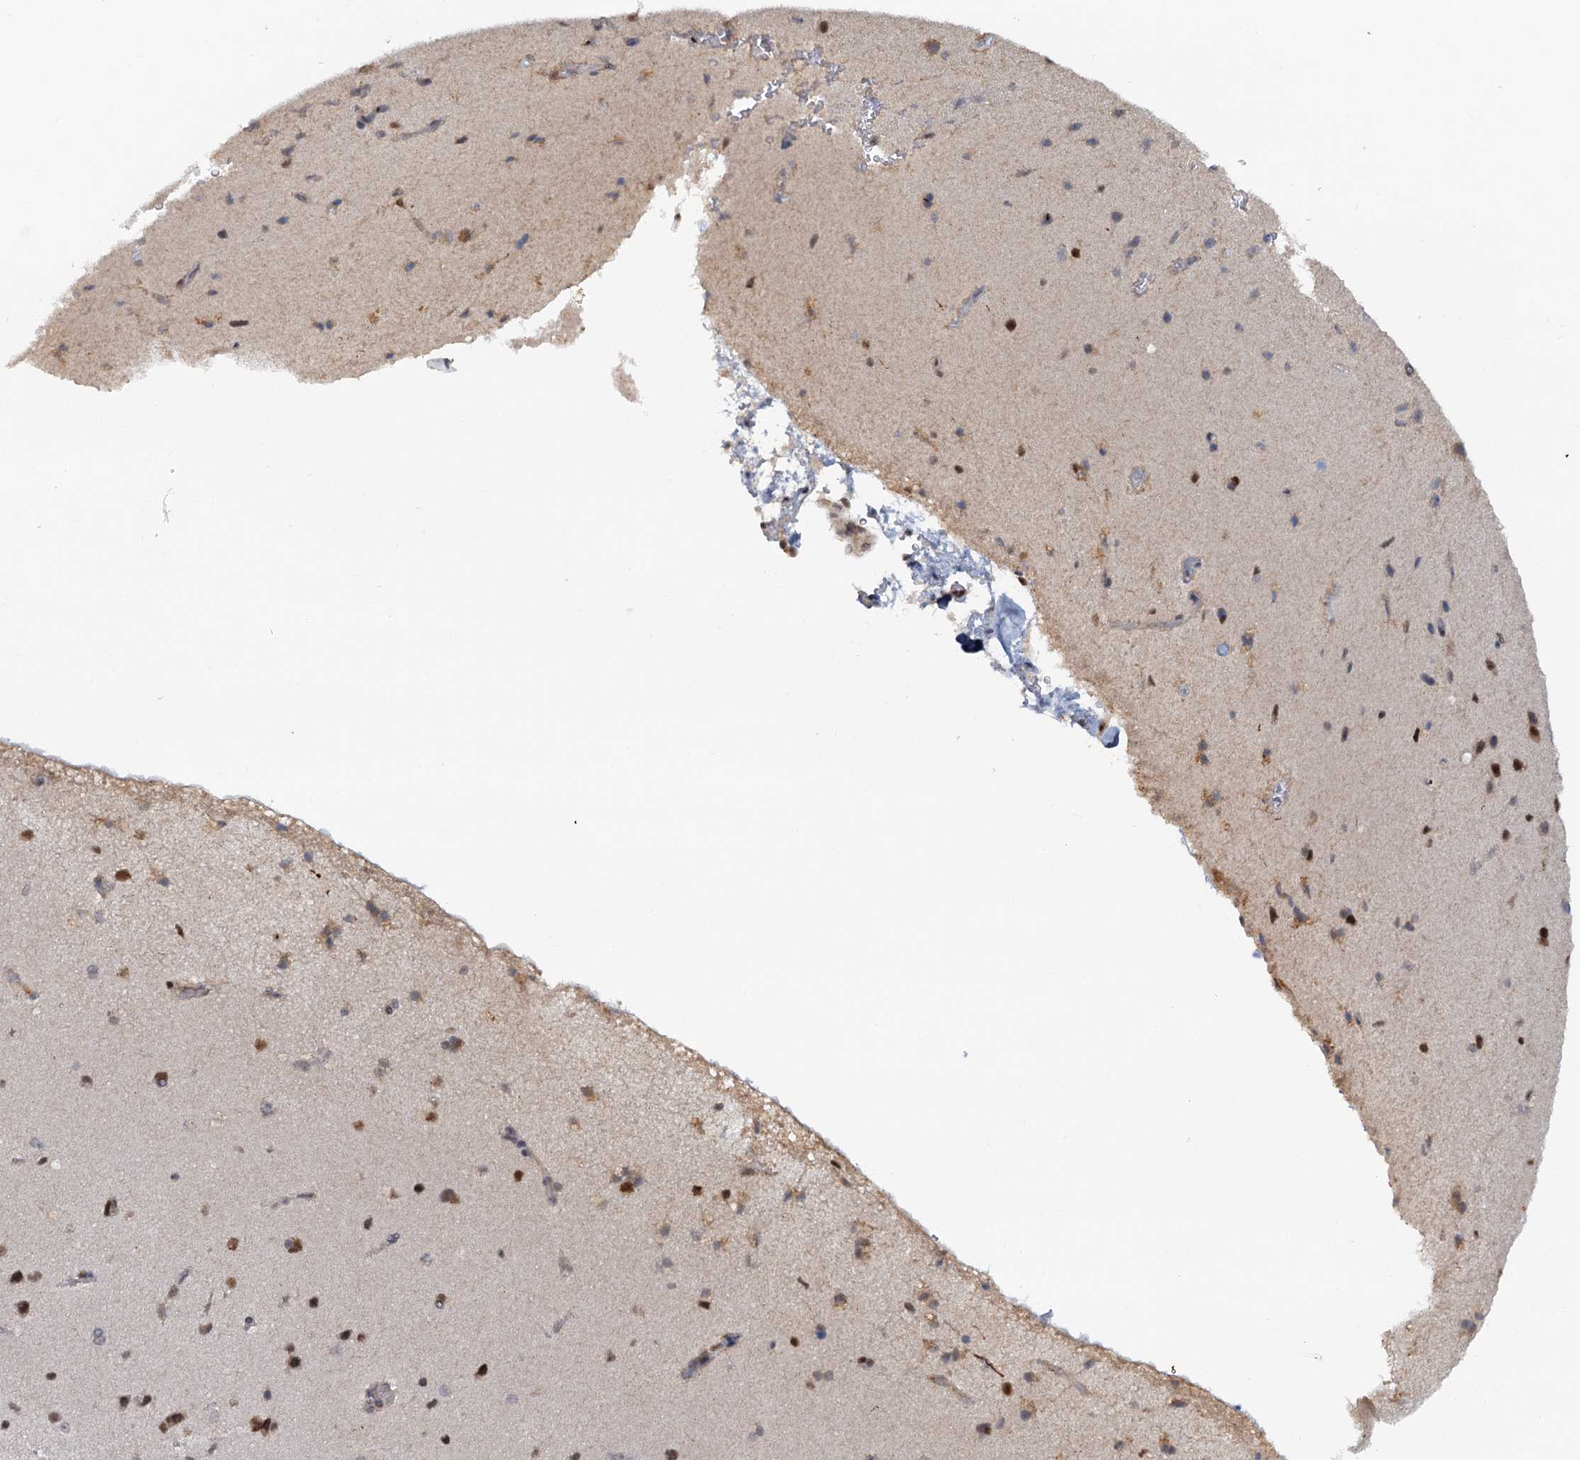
{"staining": {"intensity": "negative", "quantity": "none", "location": "none"}, "tissue": "cerebral cortex", "cell_type": "Endothelial cells", "image_type": "normal", "snomed": [{"axis": "morphology", "description": "Normal tissue, NOS"}, {"axis": "topography", "description": "Cerebral cortex"}], "caption": "This micrograph is of benign cerebral cortex stained with immunohistochemistry to label a protein in brown with the nuclei are counter-stained blue. There is no positivity in endothelial cells. Nuclei are stained in blue.", "gene": "GPATCH11", "patient": {"sex": "male", "age": 62}}